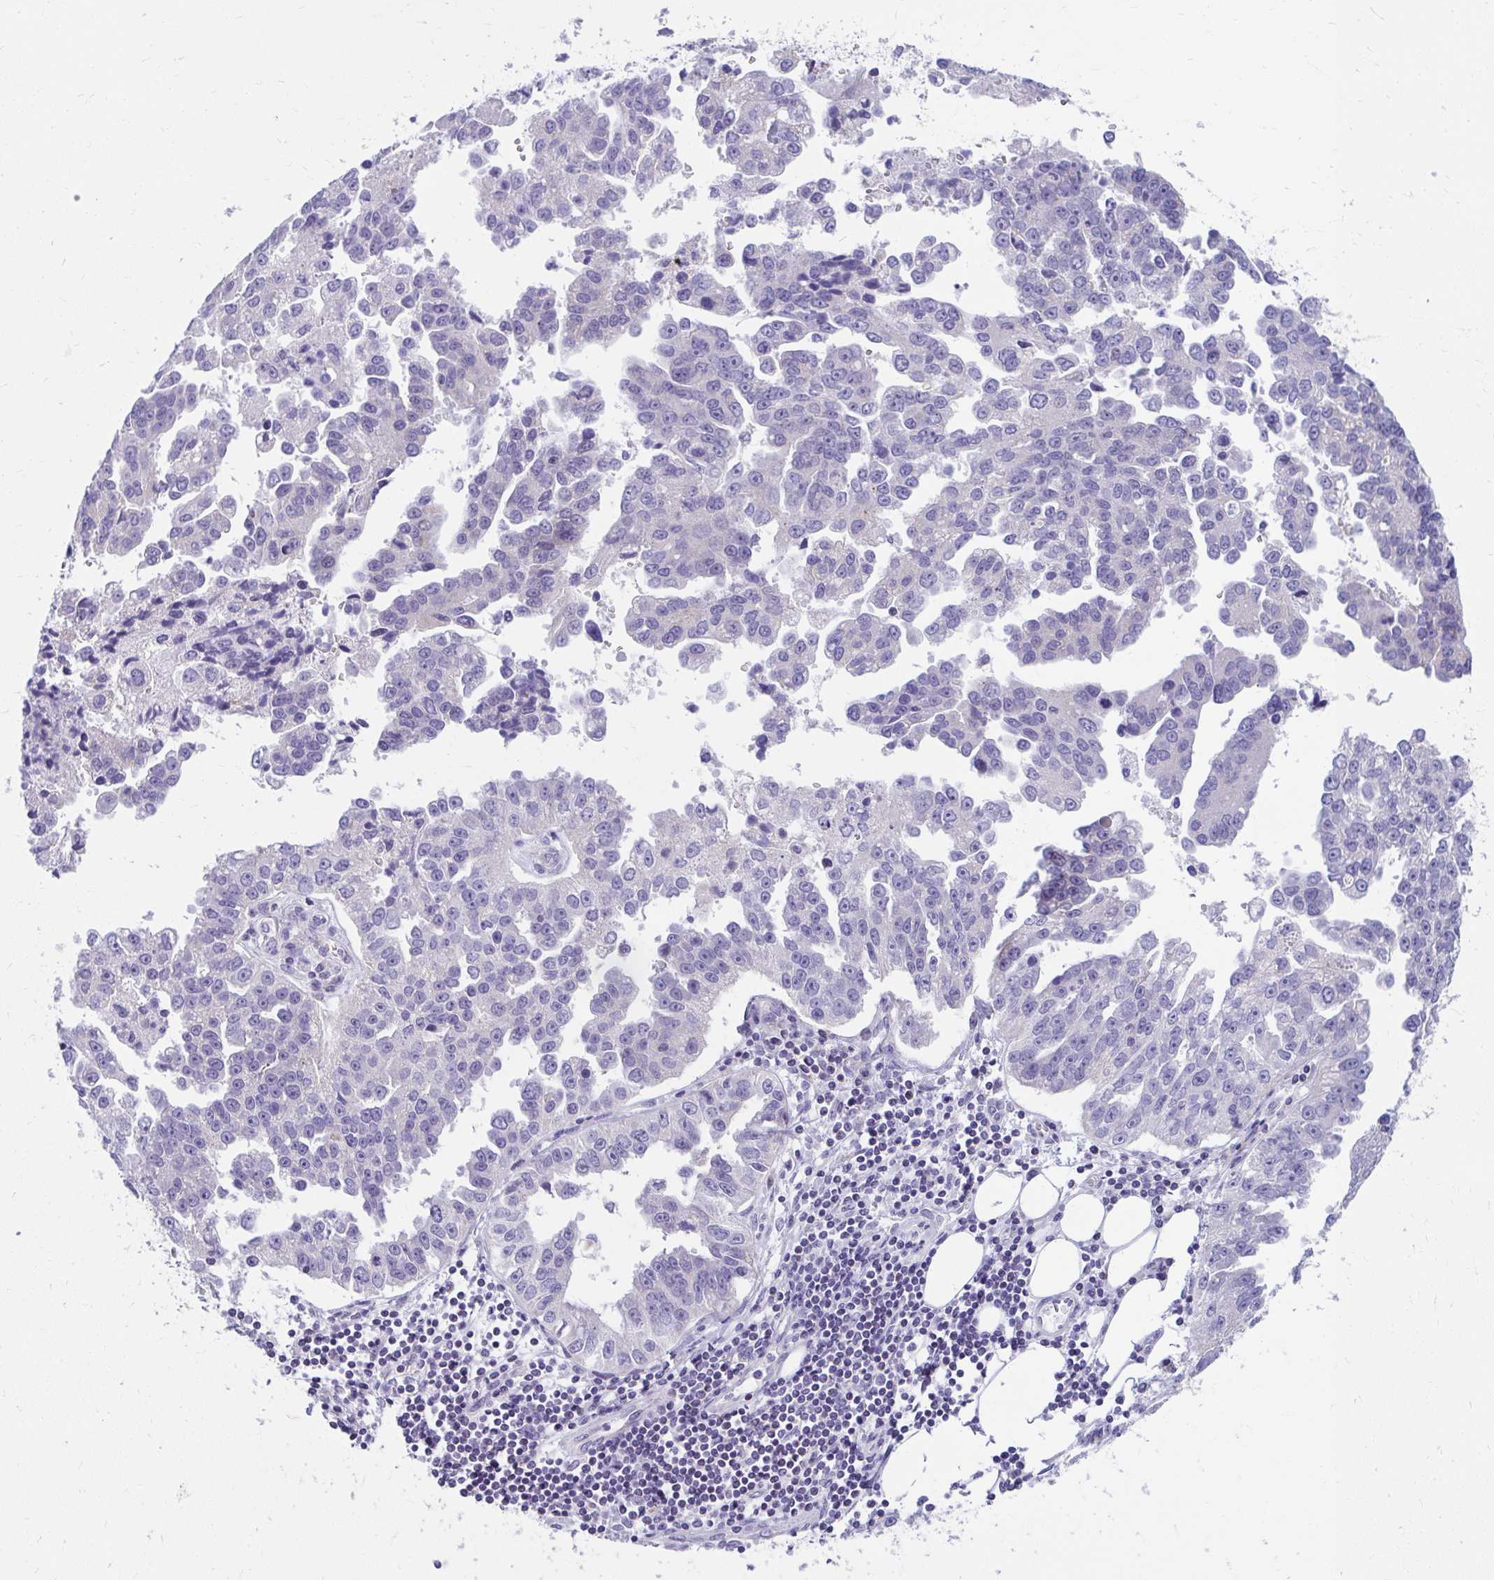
{"staining": {"intensity": "negative", "quantity": "none", "location": "none"}, "tissue": "ovarian cancer", "cell_type": "Tumor cells", "image_type": "cancer", "snomed": [{"axis": "morphology", "description": "Cystadenocarcinoma, serous, NOS"}, {"axis": "topography", "description": "Ovary"}], "caption": "IHC of ovarian serous cystadenocarcinoma demonstrates no expression in tumor cells.", "gene": "IL37", "patient": {"sex": "female", "age": 75}}